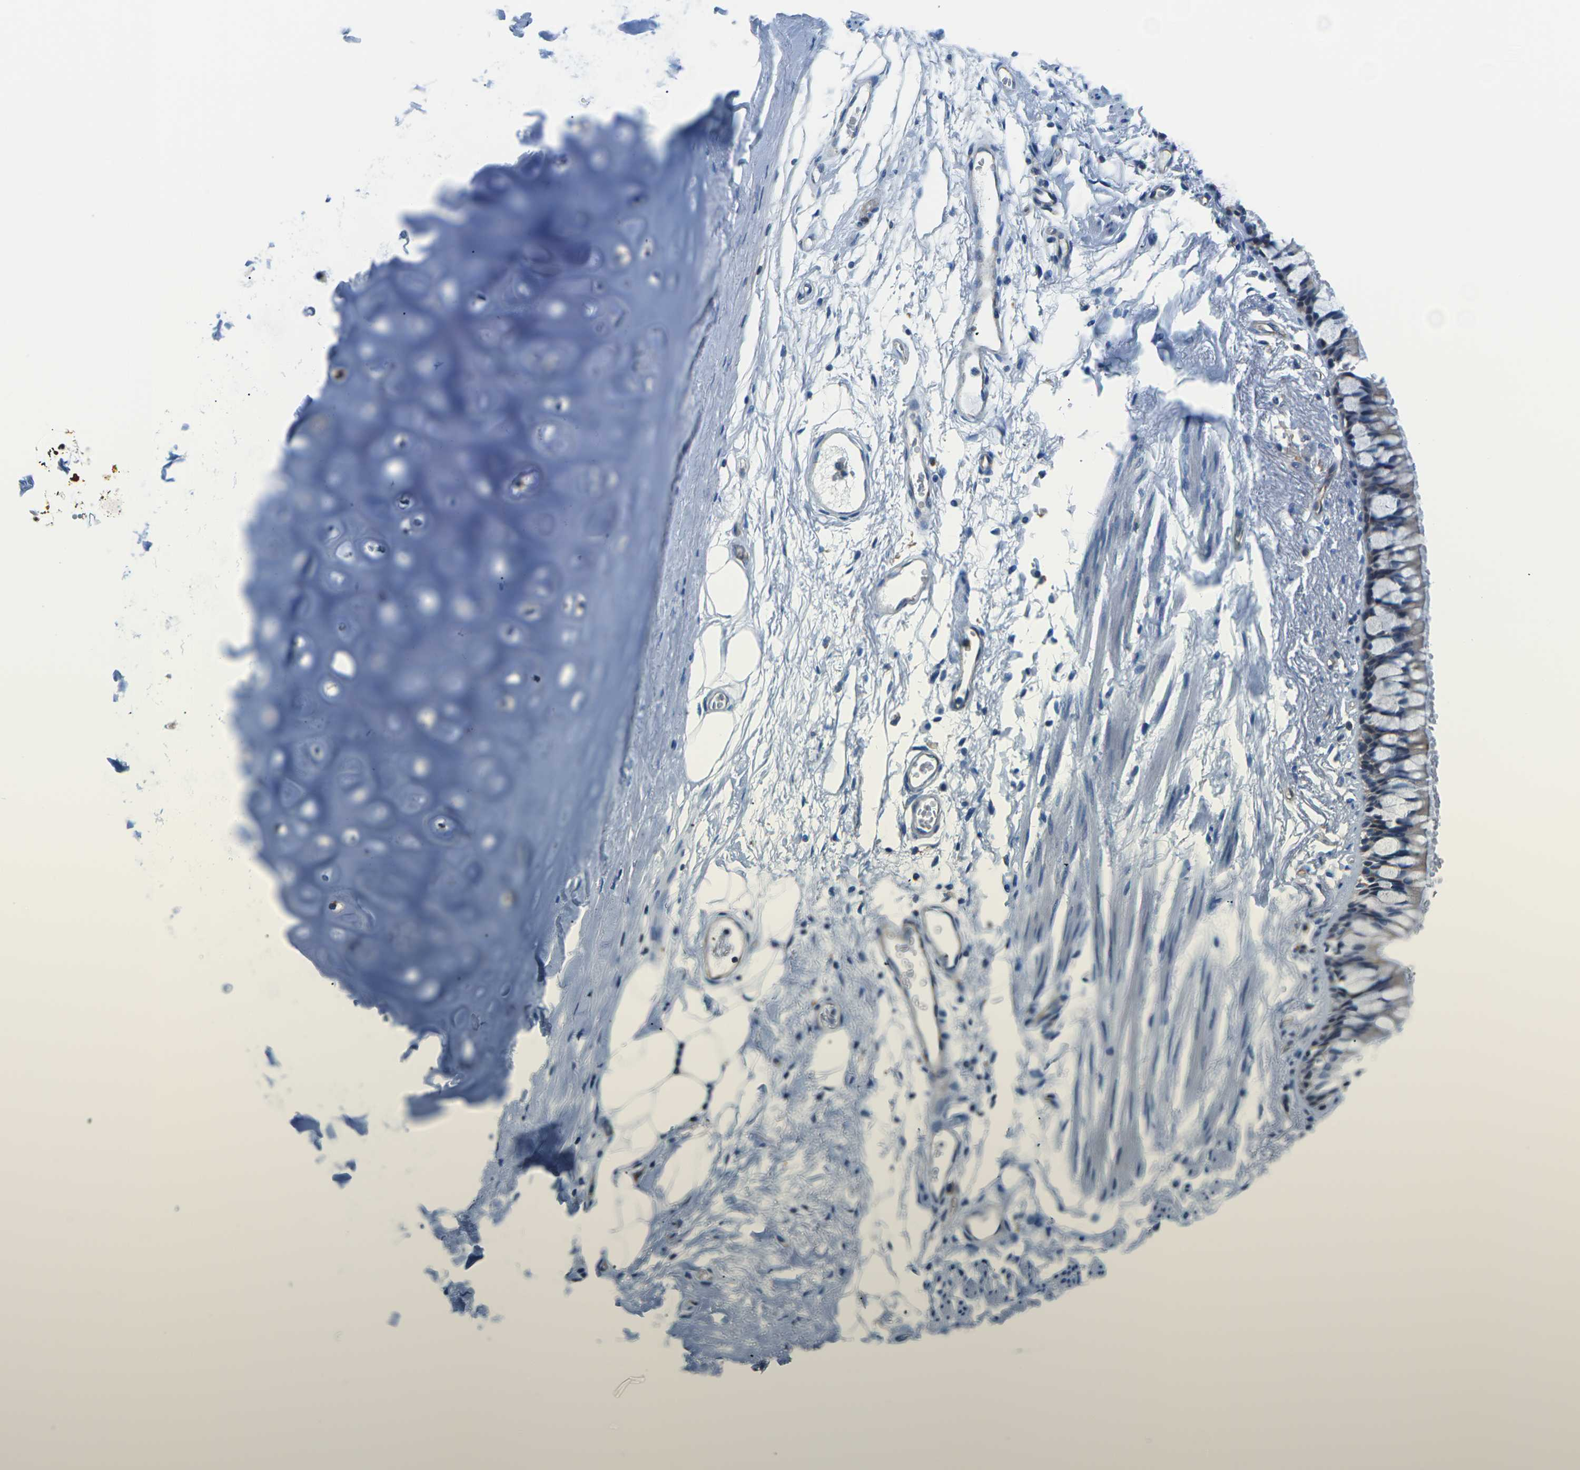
{"staining": {"intensity": "negative", "quantity": "none", "location": "none"}, "tissue": "adipose tissue", "cell_type": "Adipocytes", "image_type": "normal", "snomed": [{"axis": "morphology", "description": "Normal tissue, NOS"}, {"axis": "topography", "description": "Cartilage tissue"}, {"axis": "topography", "description": "Bronchus"}], "caption": "Micrograph shows no significant protein staining in adipocytes of normal adipose tissue.", "gene": "SOCS4", "patient": {"sex": "female", "age": 73}}